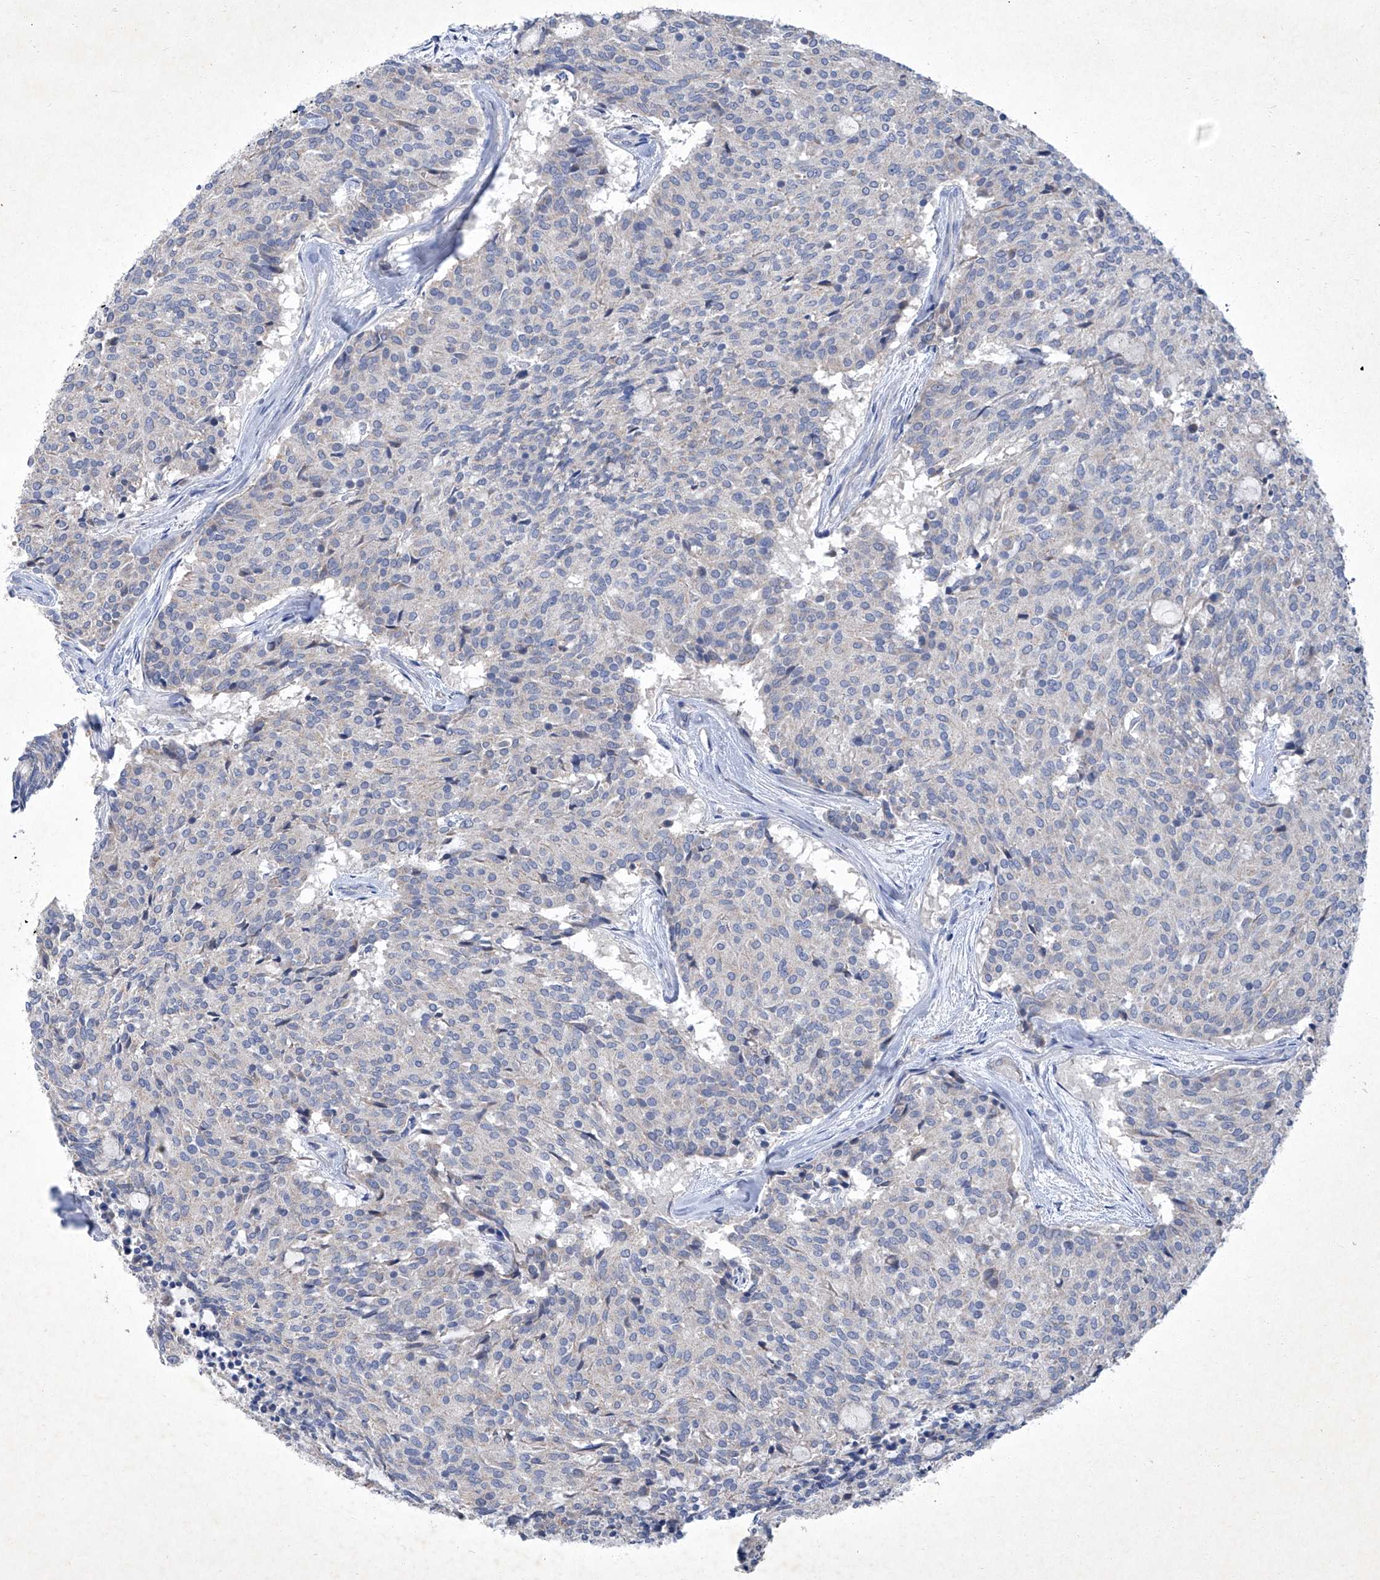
{"staining": {"intensity": "negative", "quantity": "none", "location": "none"}, "tissue": "carcinoid", "cell_type": "Tumor cells", "image_type": "cancer", "snomed": [{"axis": "morphology", "description": "Carcinoid, malignant, NOS"}, {"axis": "topography", "description": "Pancreas"}], "caption": "IHC image of neoplastic tissue: human carcinoid stained with DAB shows no significant protein staining in tumor cells.", "gene": "SBK2", "patient": {"sex": "female", "age": 54}}